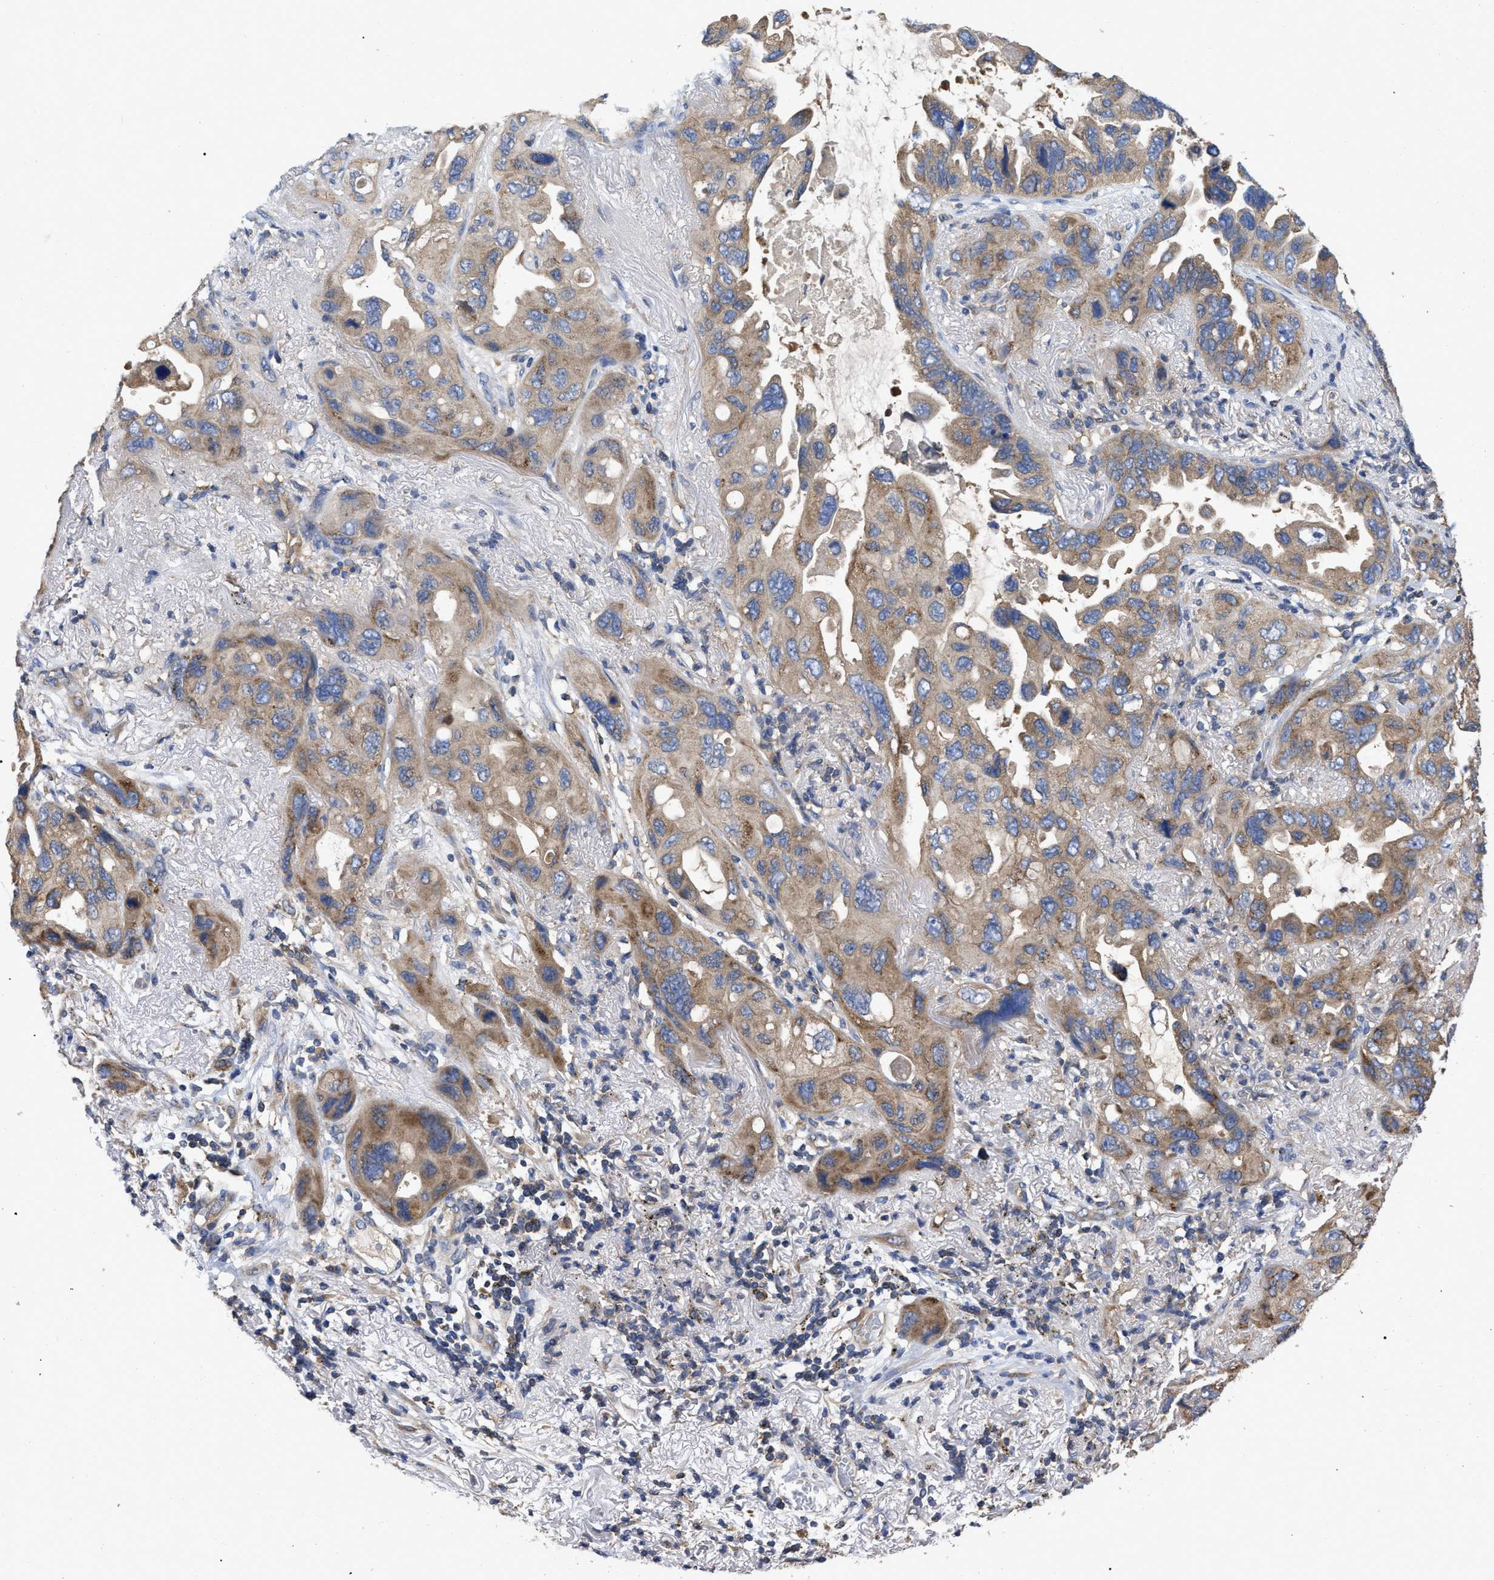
{"staining": {"intensity": "moderate", "quantity": ">75%", "location": "cytoplasmic/membranous"}, "tissue": "lung cancer", "cell_type": "Tumor cells", "image_type": "cancer", "snomed": [{"axis": "morphology", "description": "Squamous cell carcinoma, NOS"}, {"axis": "topography", "description": "Lung"}], "caption": "Lung cancer tissue reveals moderate cytoplasmic/membranous expression in about >75% of tumor cells, visualized by immunohistochemistry.", "gene": "RAP1GDS1", "patient": {"sex": "female", "age": 73}}